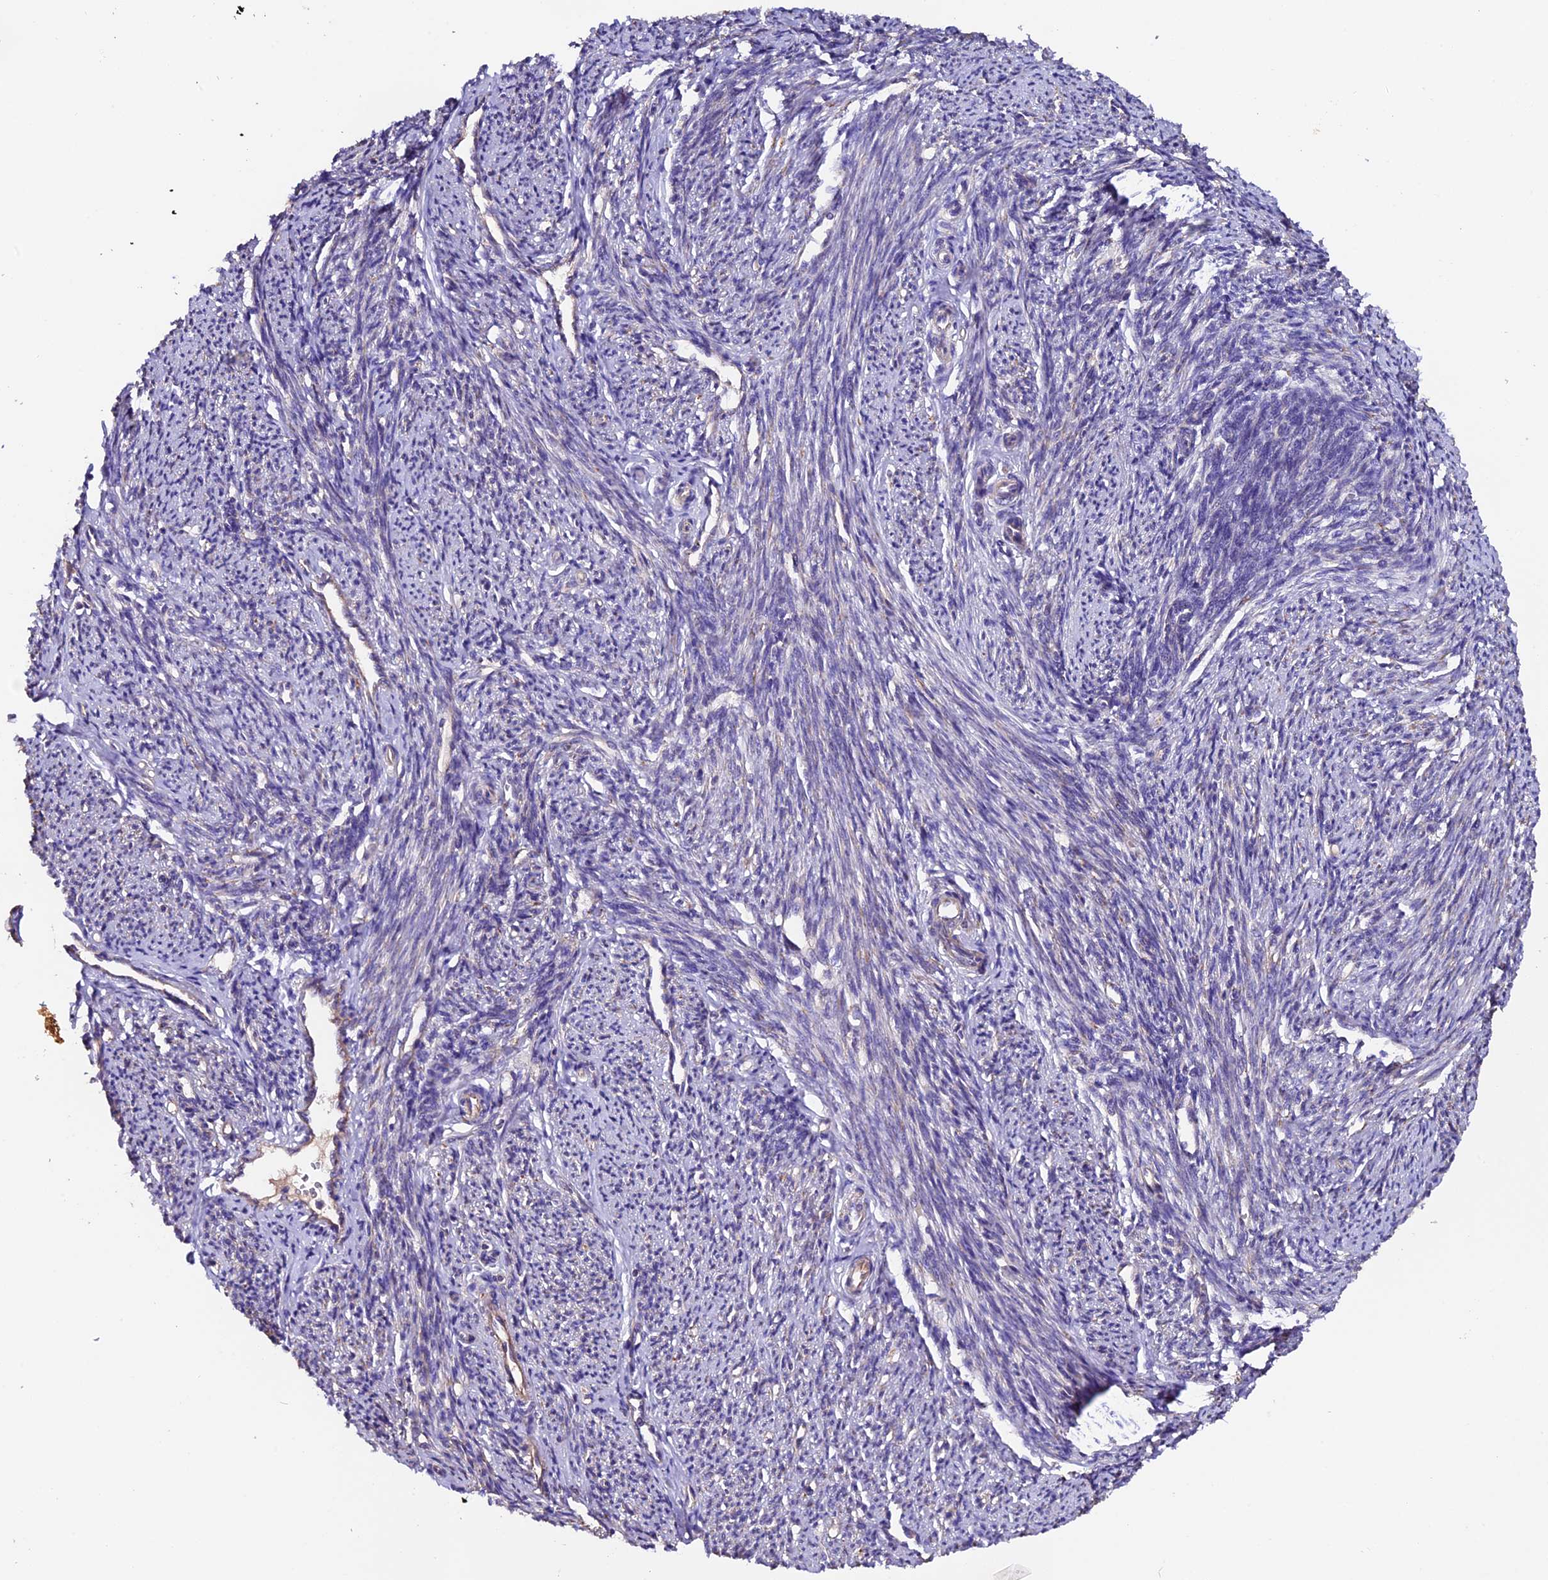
{"staining": {"intensity": "weak", "quantity": "25%-75%", "location": "cytoplasmic/membranous"}, "tissue": "smooth muscle", "cell_type": "Smooth muscle cells", "image_type": "normal", "snomed": [{"axis": "morphology", "description": "Normal tissue, NOS"}, {"axis": "topography", "description": "Smooth muscle"}, {"axis": "topography", "description": "Uterus"}], "caption": "An image of human smooth muscle stained for a protein demonstrates weak cytoplasmic/membranous brown staining in smooth muscle cells. The staining was performed using DAB (3,3'-diaminobenzidine), with brown indicating positive protein expression. Nuclei are stained blue with hematoxylin.", "gene": "CLN5", "patient": {"sex": "female", "age": 59}}